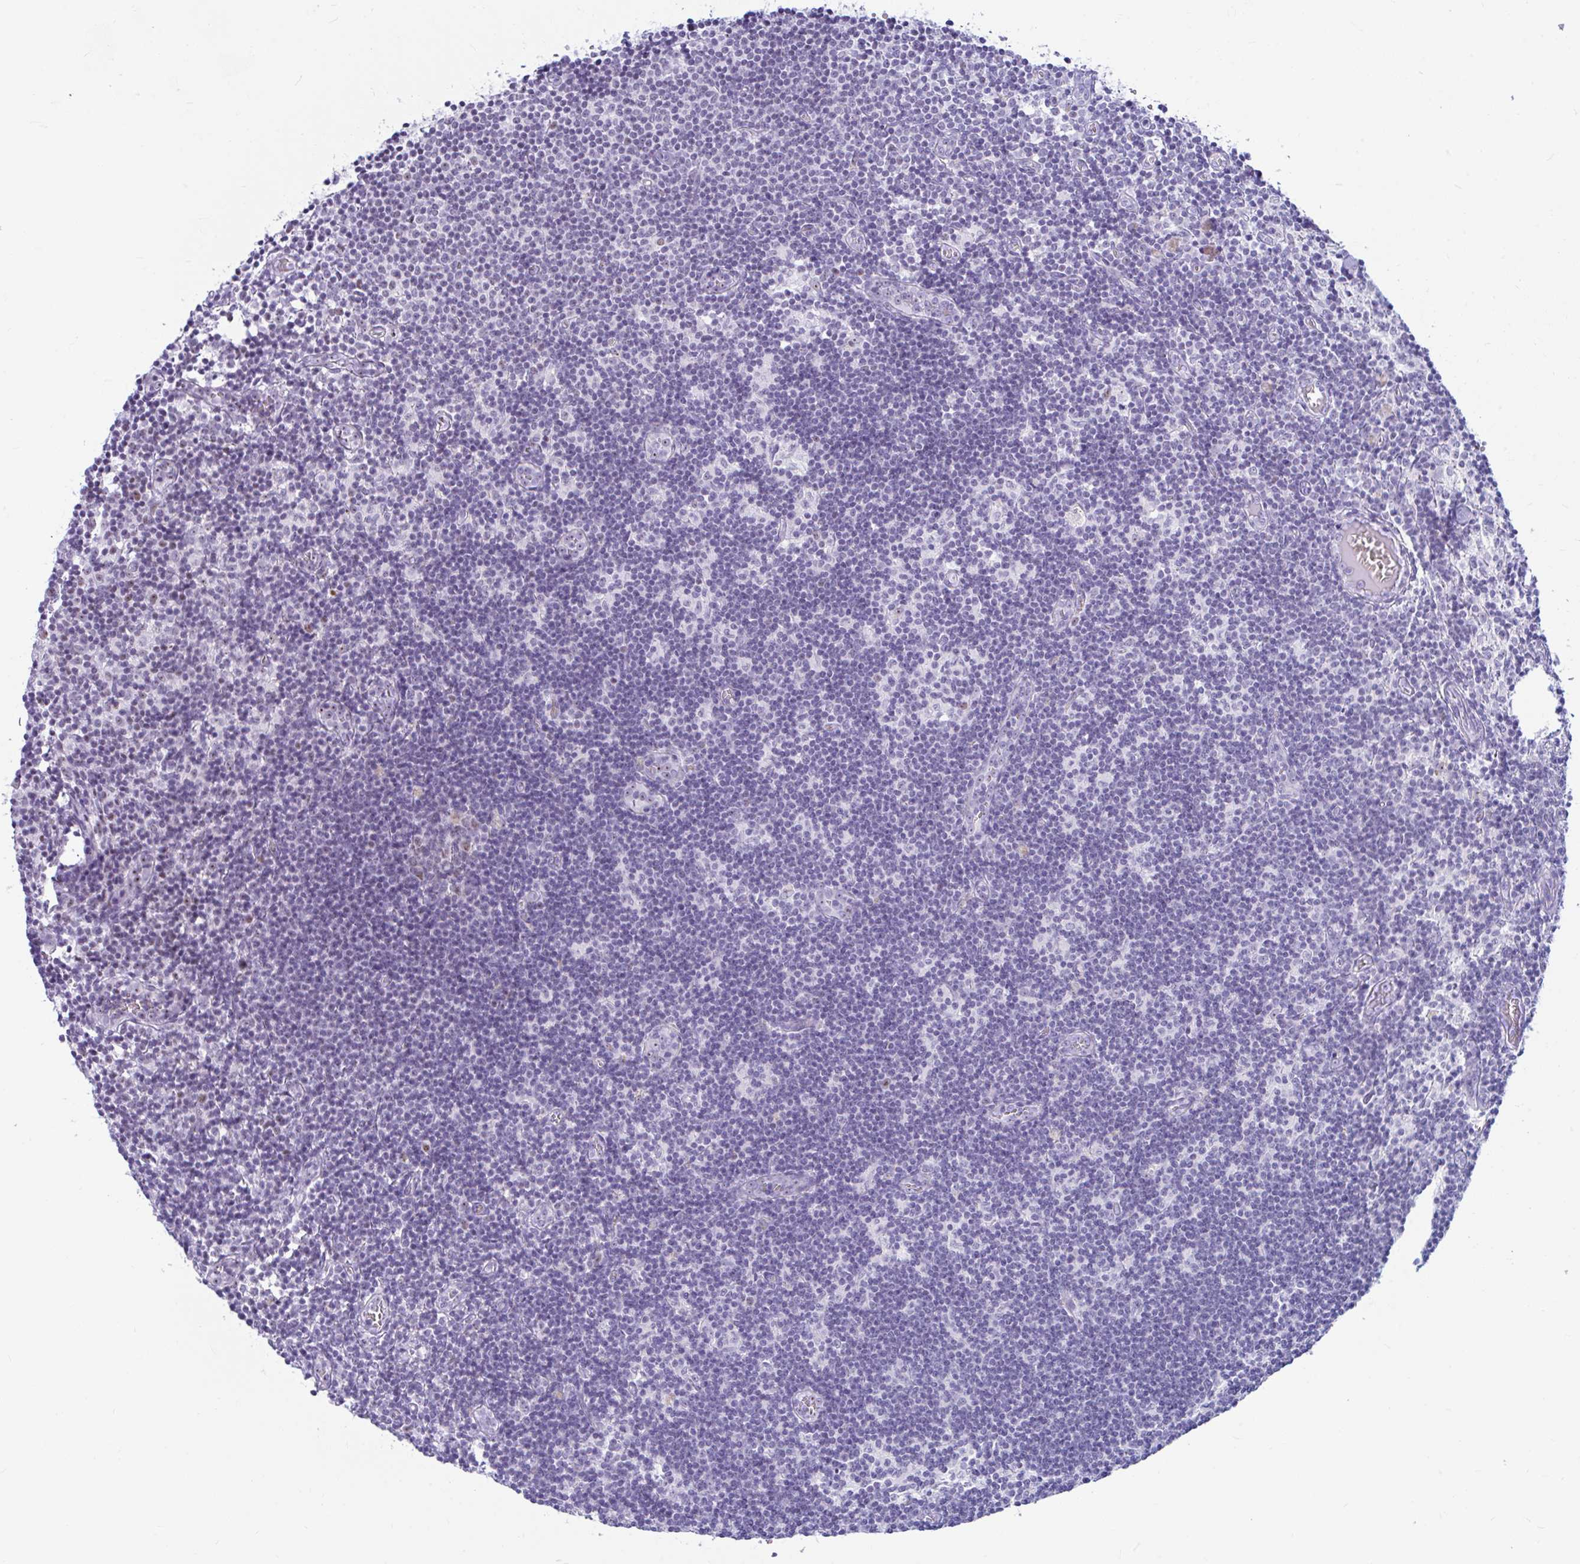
{"staining": {"intensity": "weak", "quantity": "25%-75%", "location": "nuclear"}, "tissue": "lymph node", "cell_type": "Germinal center cells", "image_type": "normal", "snomed": [{"axis": "morphology", "description": "Normal tissue, NOS"}, {"axis": "topography", "description": "Lymph node"}], "caption": "Immunohistochemical staining of benign human lymph node demonstrates 25%-75% levels of weak nuclear protein staining in about 25%-75% of germinal center cells.", "gene": "FTSJ3", "patient": {"sex": "female", "age": 31}}